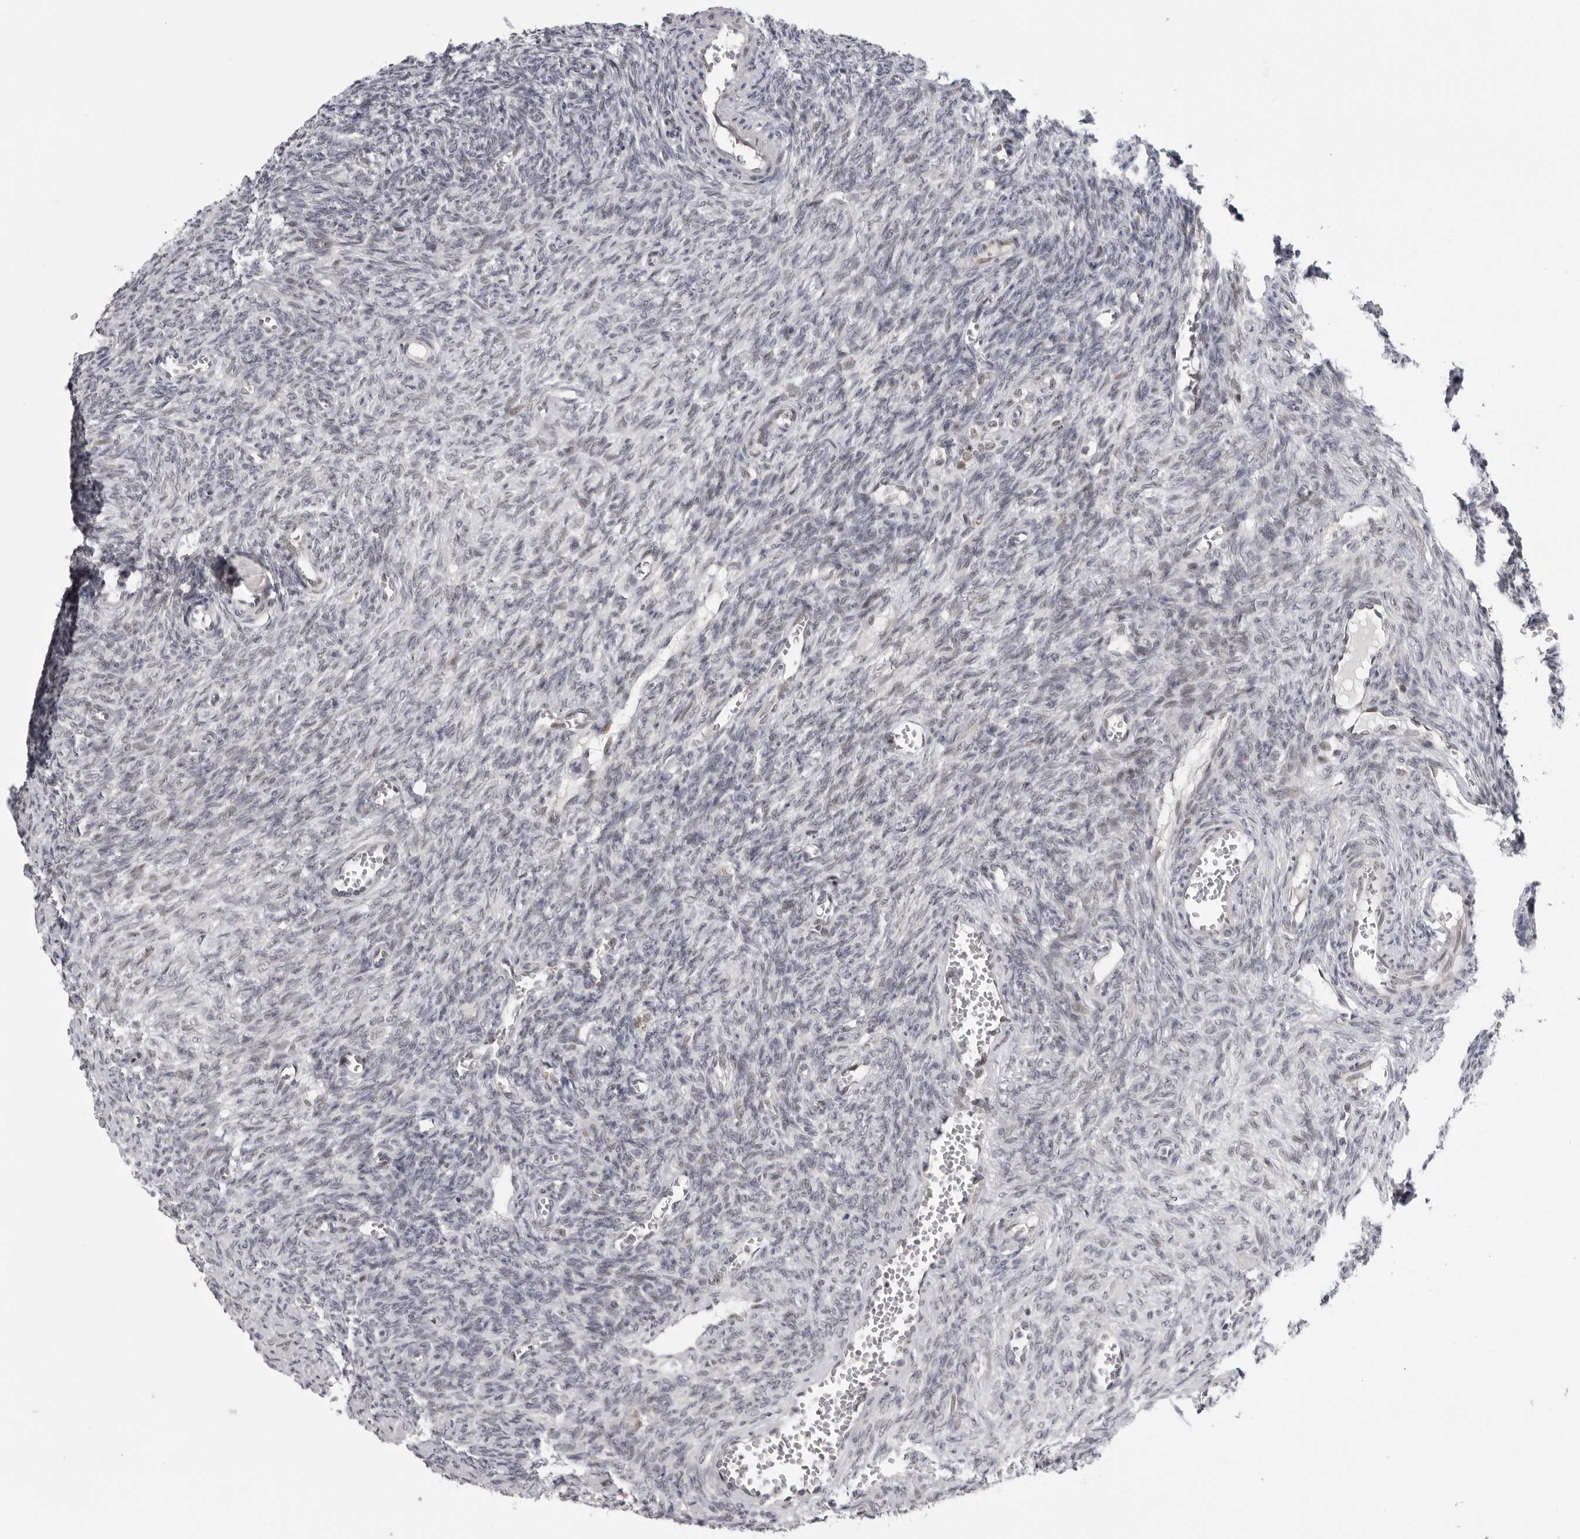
{"staining": {"intensity": "negative", "quantity": "none", "location": "none"}, "tissue": "ovary", "cell_type": "Ovarian stroma cells", "image_type": "normal", "snomed": [{"axis": "morphology", "description": "Normal tissue, NOS"}, {"axis": "topography", "description": "Ovary"}], "caption": "IHC of unremarkable ovary reveals no expression in ovarian stroma cells. (DAB immunohistochemistry (IHC), high magnification).", "gene": "ALPK2", "patient": {"sex": "female", "age": 27}}